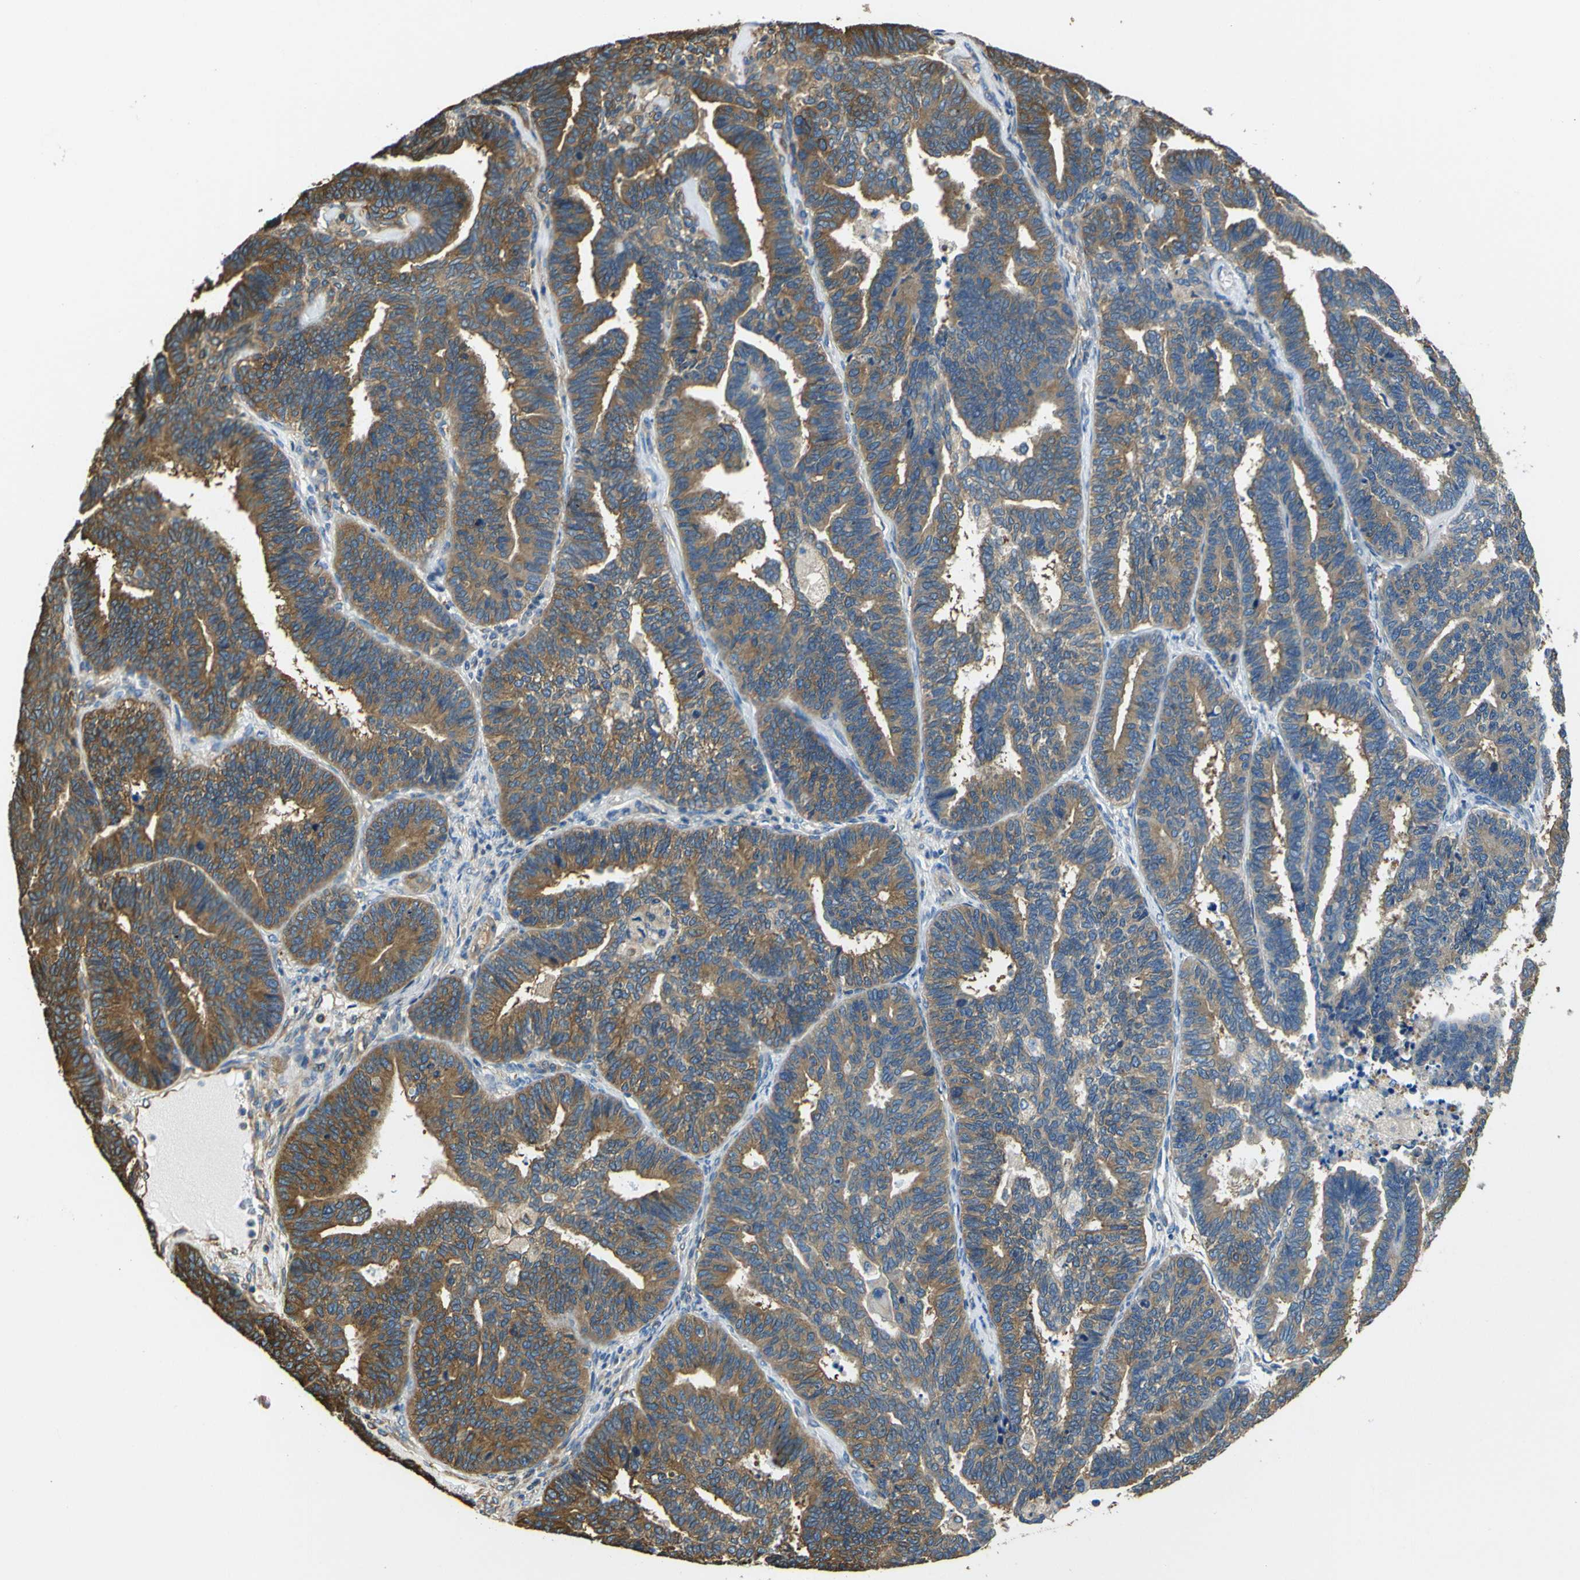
{"staining": {"intensity": "strong", "quantity": ">75%", "location": "cytoplasmic/membranous"}, "tissue": "endometrial cancer", "cell_type": "Tumor cells", "image_type": "cancer", "snomed": [{"axis": "morphology", "description": "Adenocarcinoma, NOS"}, {"axis": "topography", "description": "Endometrium"}], "caption": "The micrograph displays a brown stain indicating the presence of a protein in the cytoplasmic/membranous of tumor cells in adenocarcinoma (endometrial).", "gene": "TUBB", "patient": {"sex": "female", "age": 70}}